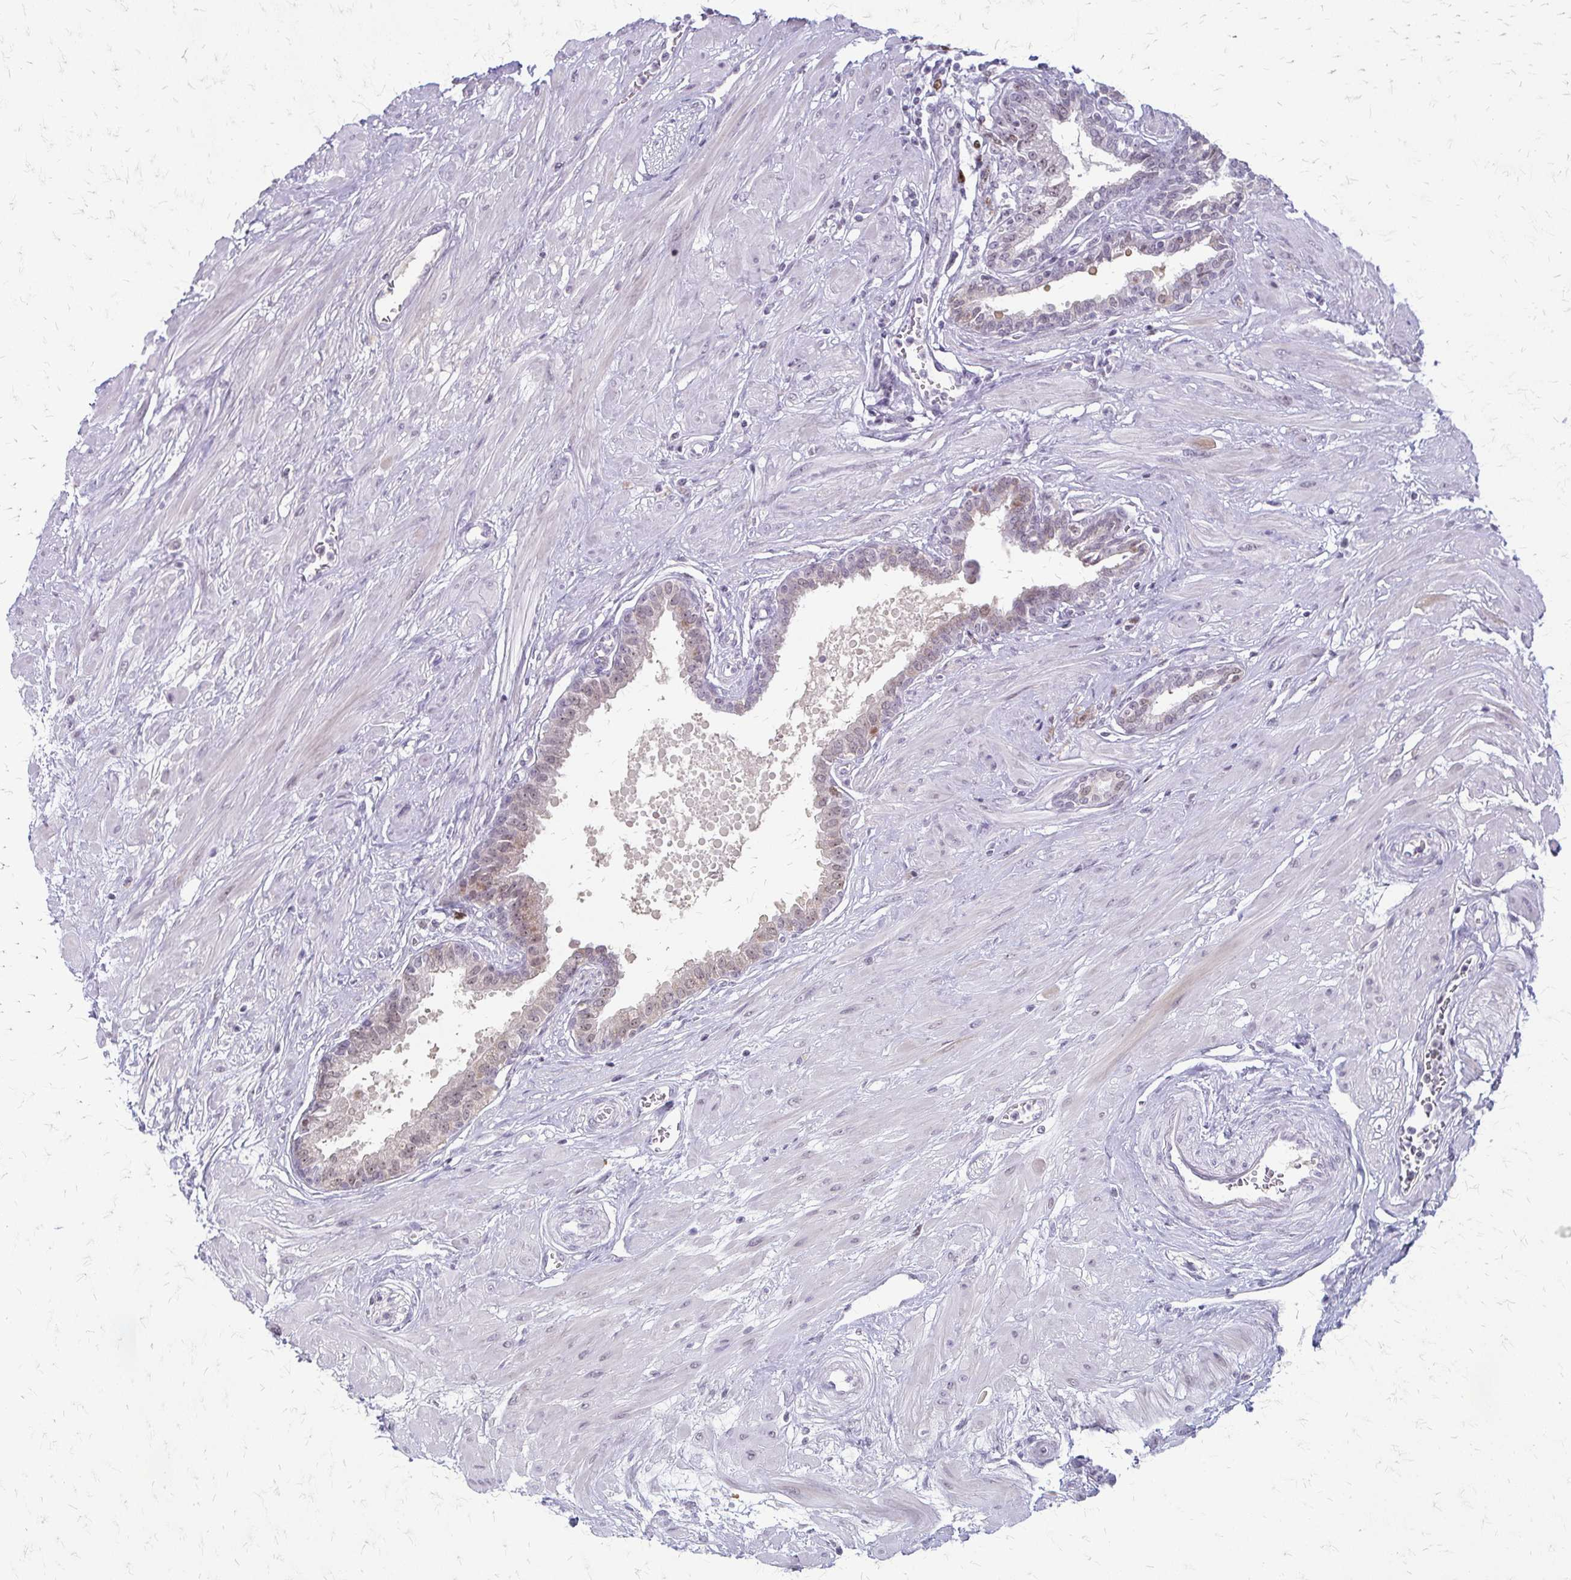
{"staining": {"intensity": "moderate", "quantity": "25%-75%", "location": "nuclear"}, "tissue": "seminal vesicle", "cell_type": "Glandular cells", "image_type": "normal", "snomed": [{"axis": "morphology", "description": "Normal tissue, NOS"}, {"axis": "topography", "description": "Prostate"}, {"axis": "topography", "description": "Seminal veicle"}], "caption": "High-magnification brightfield microscopy of unremarkable seminal vesicle stained with DAB (brown) and counterstained with hematoxylin (blue). glandular cells exhibit moderate nuclear staining is identified in approximately25%-75% of cells.", "gene": "EED", "patient": {"sex": "male", "age": 60}}